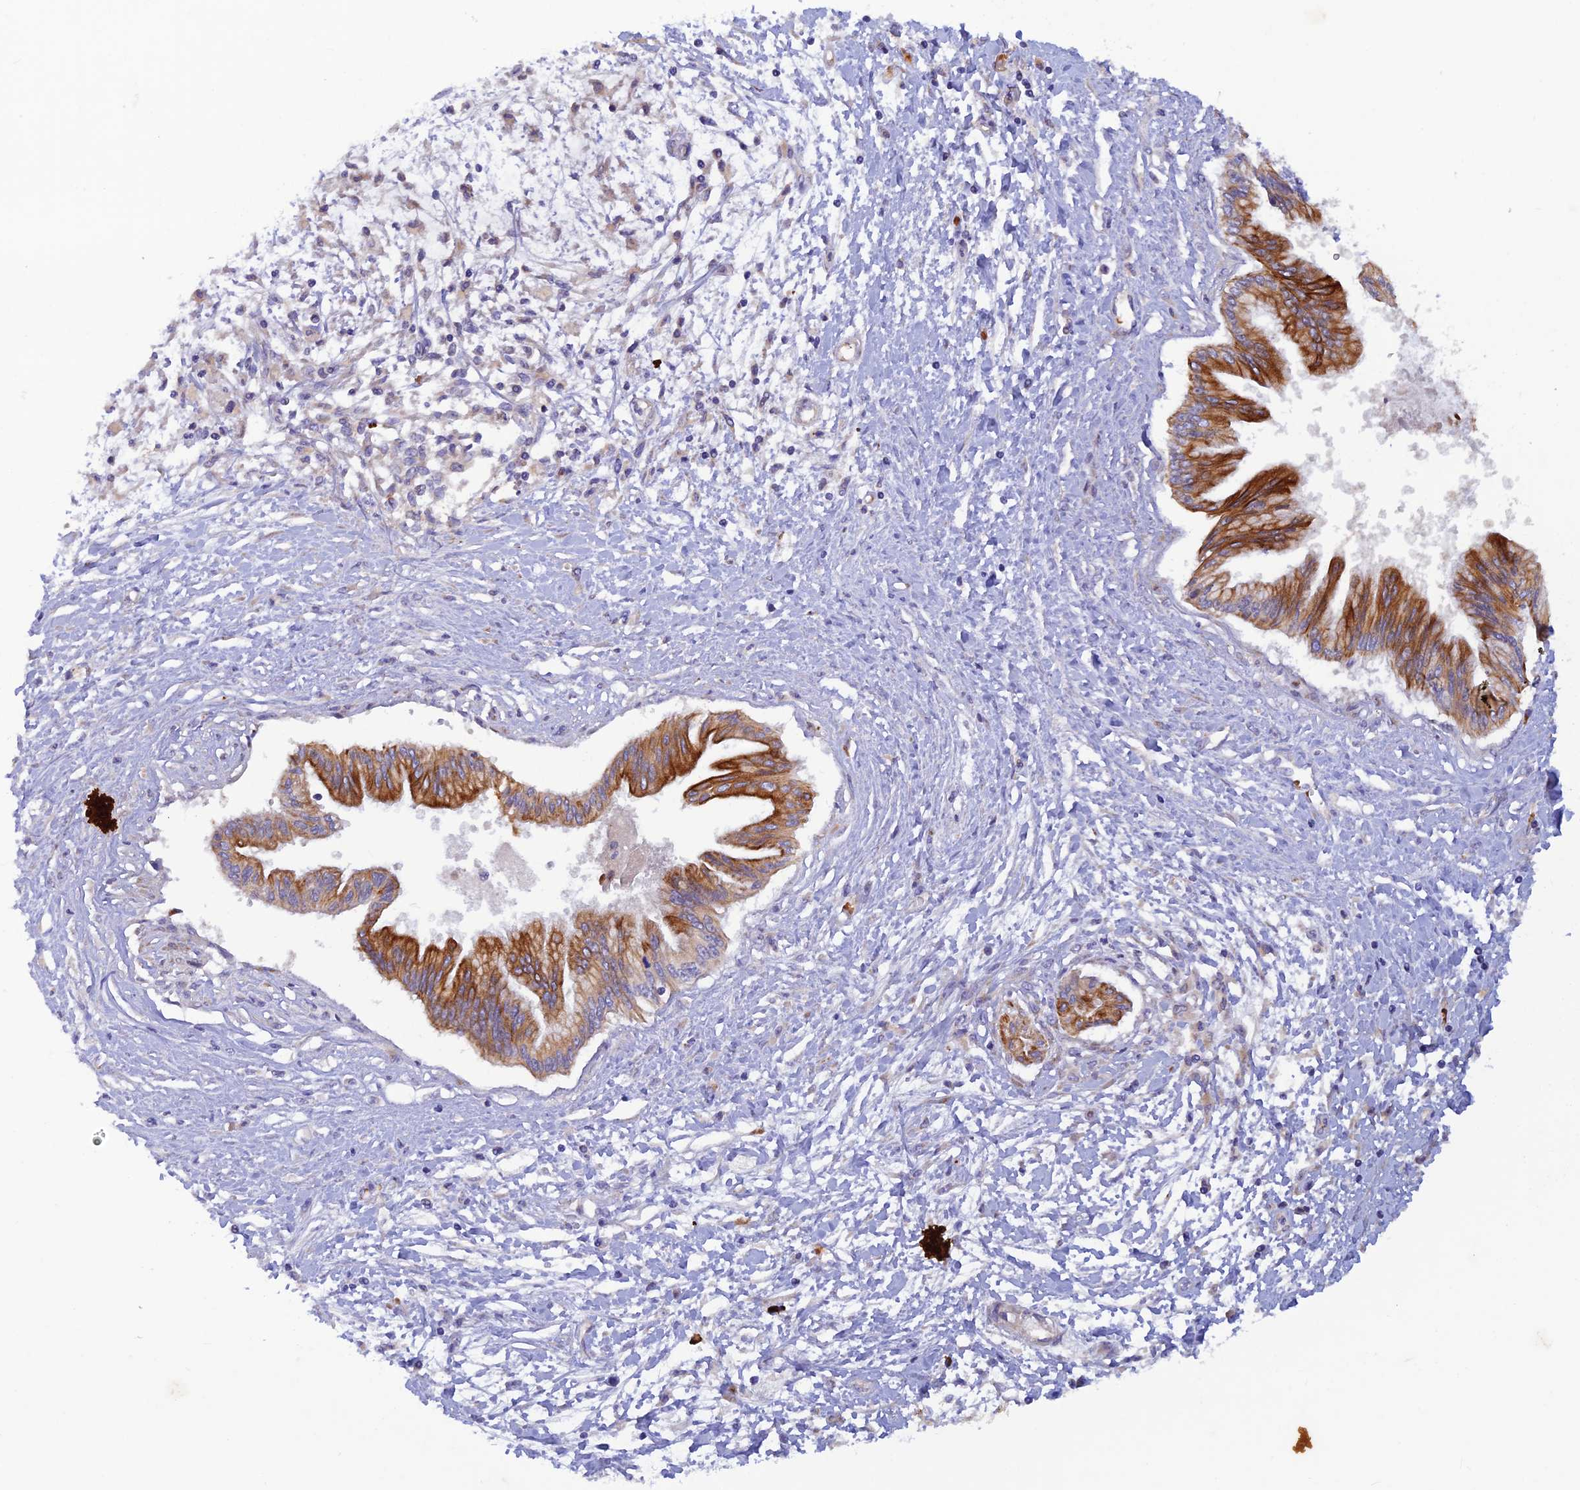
{"staining": {"intensity": "moderate", "quantity": ">75%", "location": "cytoplasmic/membranous"}, "tissue": "pancreatic cancer", "cell_type": "Tumor cells", "image_type": "cancer", "snomed": [{"axis": "morphology", "description": "Adenocarcinoma, NOS"}, {"axis": "topography", "description": "Pancreas"}], "caption": "An IHC micrograph of tumor tissue is shown. Protein staining in brown shows moderate cytoplasmic/membranous positivity in adenocarcinoma (pancreatic) within tumor cells. The staining was performed using DAB (3,3'-diaminobenzidine), with brown indicating positive protein expression. Nuclei are stained blue with hematoxylin.", "gene": "GMCL1", "patient": {"sex": "male", "age": 46}}